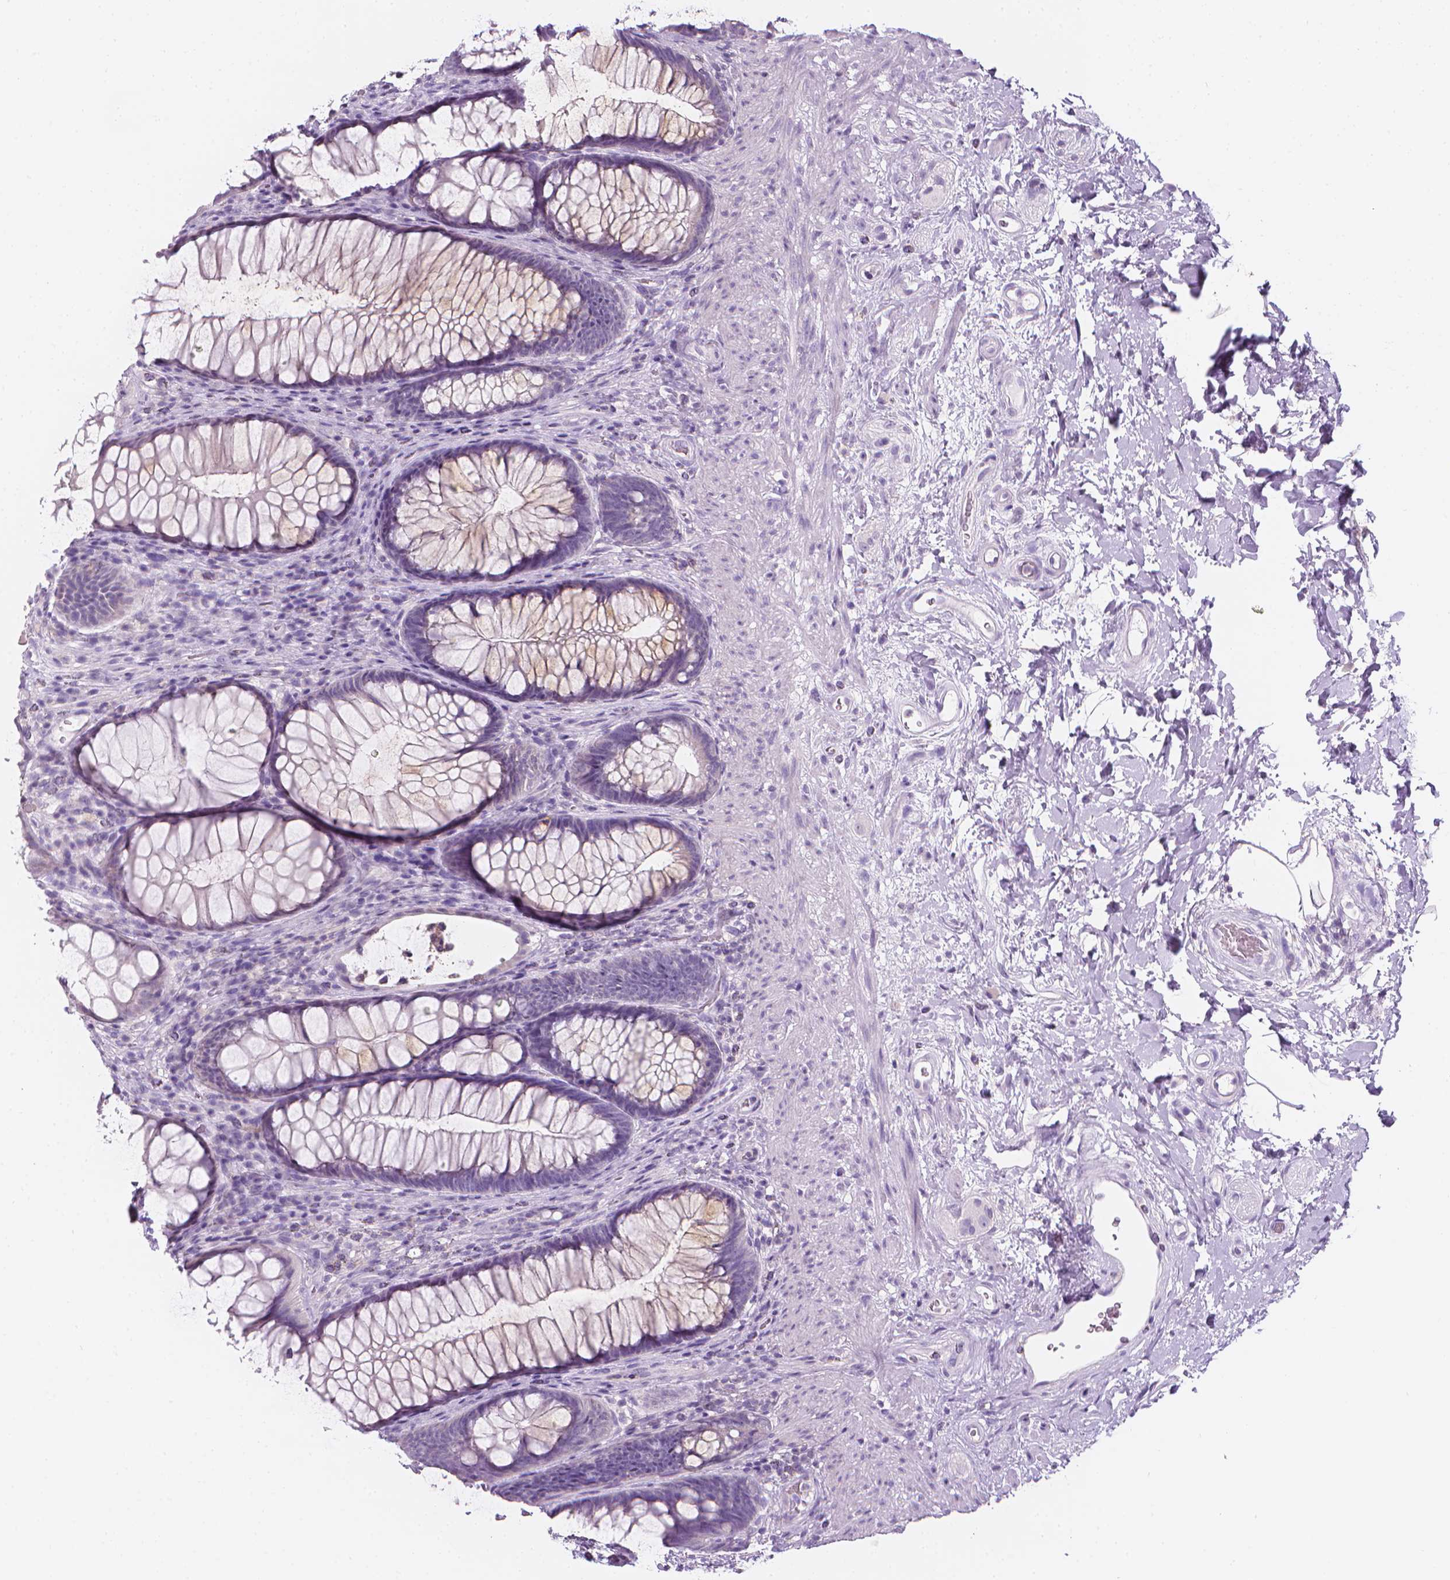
{"staining": {"intensity": "weak", "quantity": "<25%", "location": "cytoplasmic/membranous"}, "tissue": "rectum", "cell_type": "Glandular cells", "image_type": "normal", "snomed": [{"axis": "morphology", "description": "Normal tissue, NOS"}, {"axis": "topography", "description": "Smooth muscle"}, {"axis": "topography", "description": "Rectum"}], "caption": "The immunohistochemistry (IHC) histopathology image has no significant positivity in glandular cells of rectum. The staining was performed using DAB to visualize the protein expression in brown, while the nuclei were stained in blue with hematoxylin (Magnification: 20x).", "gene": "DCAF8L1", "patient": {"sex": "male", "age": 53}}